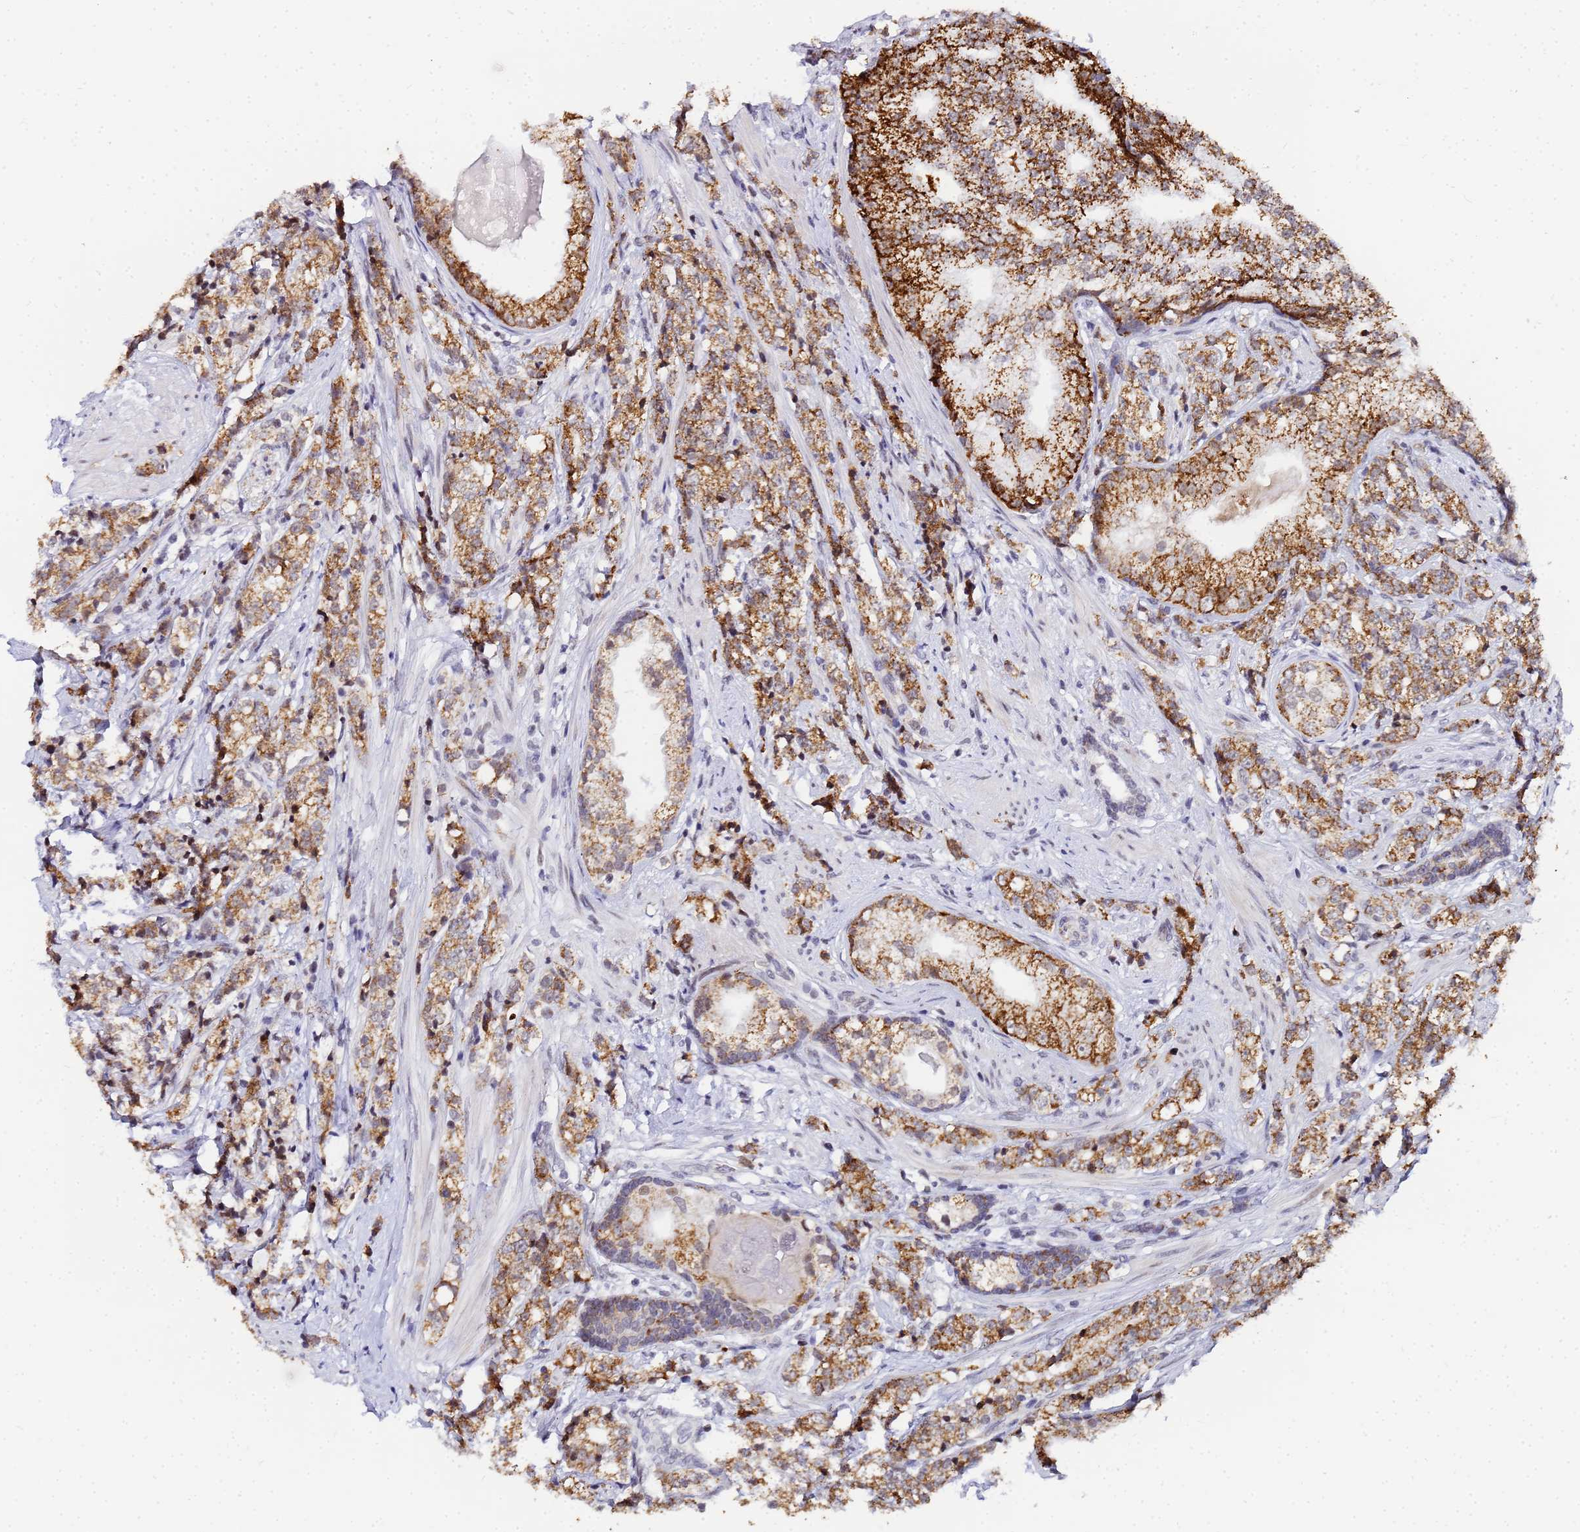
{"staining": {"intensity": "moderate", "quantity": ">75%", "location": "cytoplasmic/membranous"}, "tissue": "prostate cancer", "cell_type": "Tumor cells", "image_type": "cancer", "snomed": [{"axis": "morphology", "description": "Adenocarcinoma, High grade"}, {"axis": "topography", "description": "Prostate"}], "caption": "Approximately >75% of tumor cells in prostate adenocarcinoma (high-grade) reveal moderate cytoplasmic/membranous protein staining as visualized by brown immunohistochemical staining.", "gene": "CKMT1A", "patient": {"sex": "male", "age": 69}}